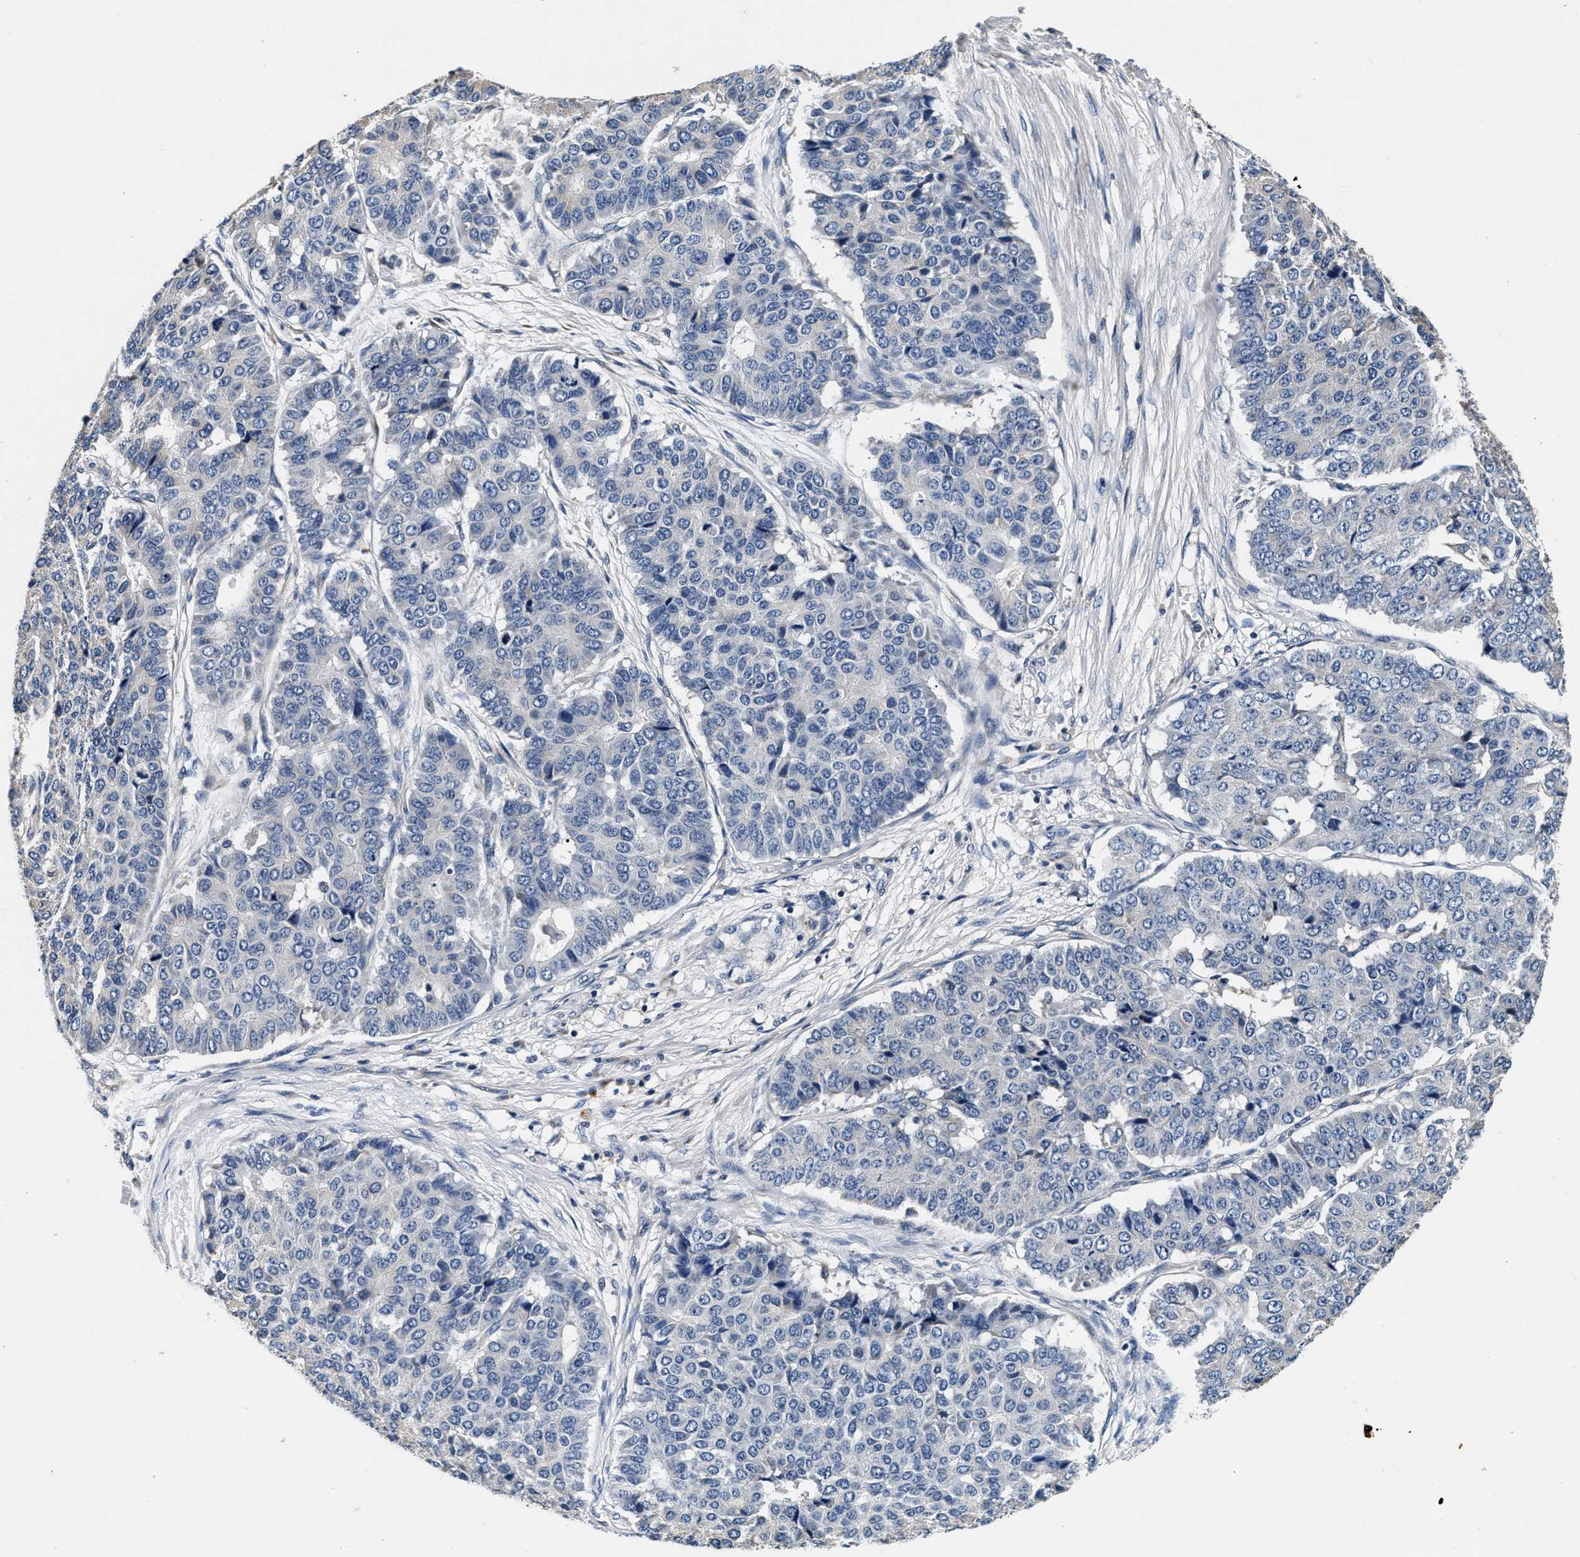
{"staining": {"intensity": "negative", "quantity": "none", "location": "none"}, "tissue": "pancreatic cancer", "cell_type": "Tumor cells", "image_type": "cancer", "snomed": [{"axis": "morphology", "description": "Adenocarcinoma, NOS"}, {"axis": "topography", "description": "Pancreas"}], "caption": "Immunohistochemistry of pancreatic cancer (adenocarcinoma) reveals no expression in tumor cells.", "gene": "ABCG8", "patient": {"sex": "male", "age": 50}}